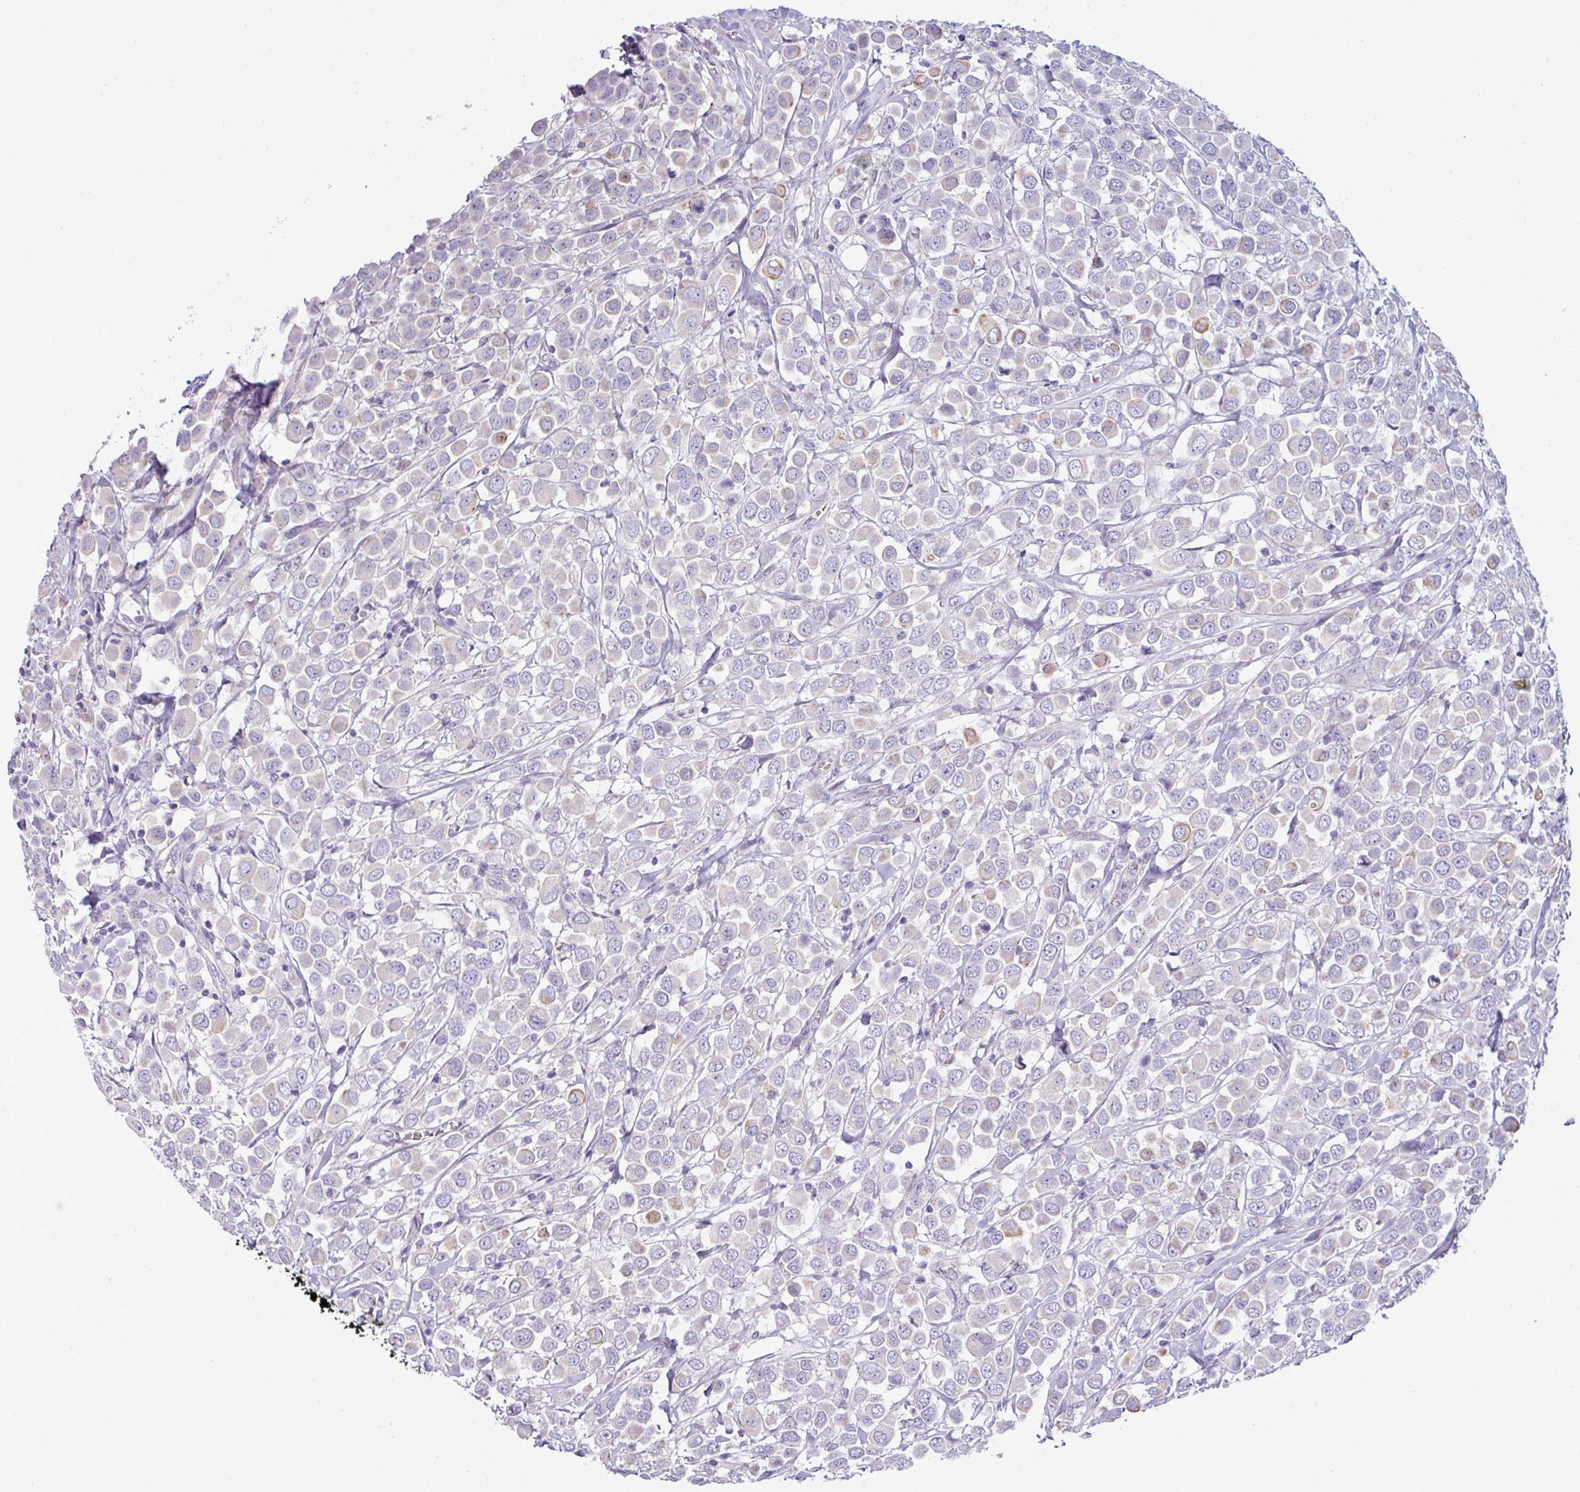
{"staining": {"intensity": "negative", "quantity": "none", "location": "none"}, "tissue": "breast cancer", "cell_type": "Tumor cells", "image_type": "cancer", "snomed": [{"axis": "morphology", "description": "Duct carcinoma"}, {"axis": "topography", "description": "Breast"}], "caption": "Immunohistochemical staining of human breast cancer exhibits no significant staining in tumor cells.", "gene": "ACAP3", "patient": {"sex": "female", "age": 61}}